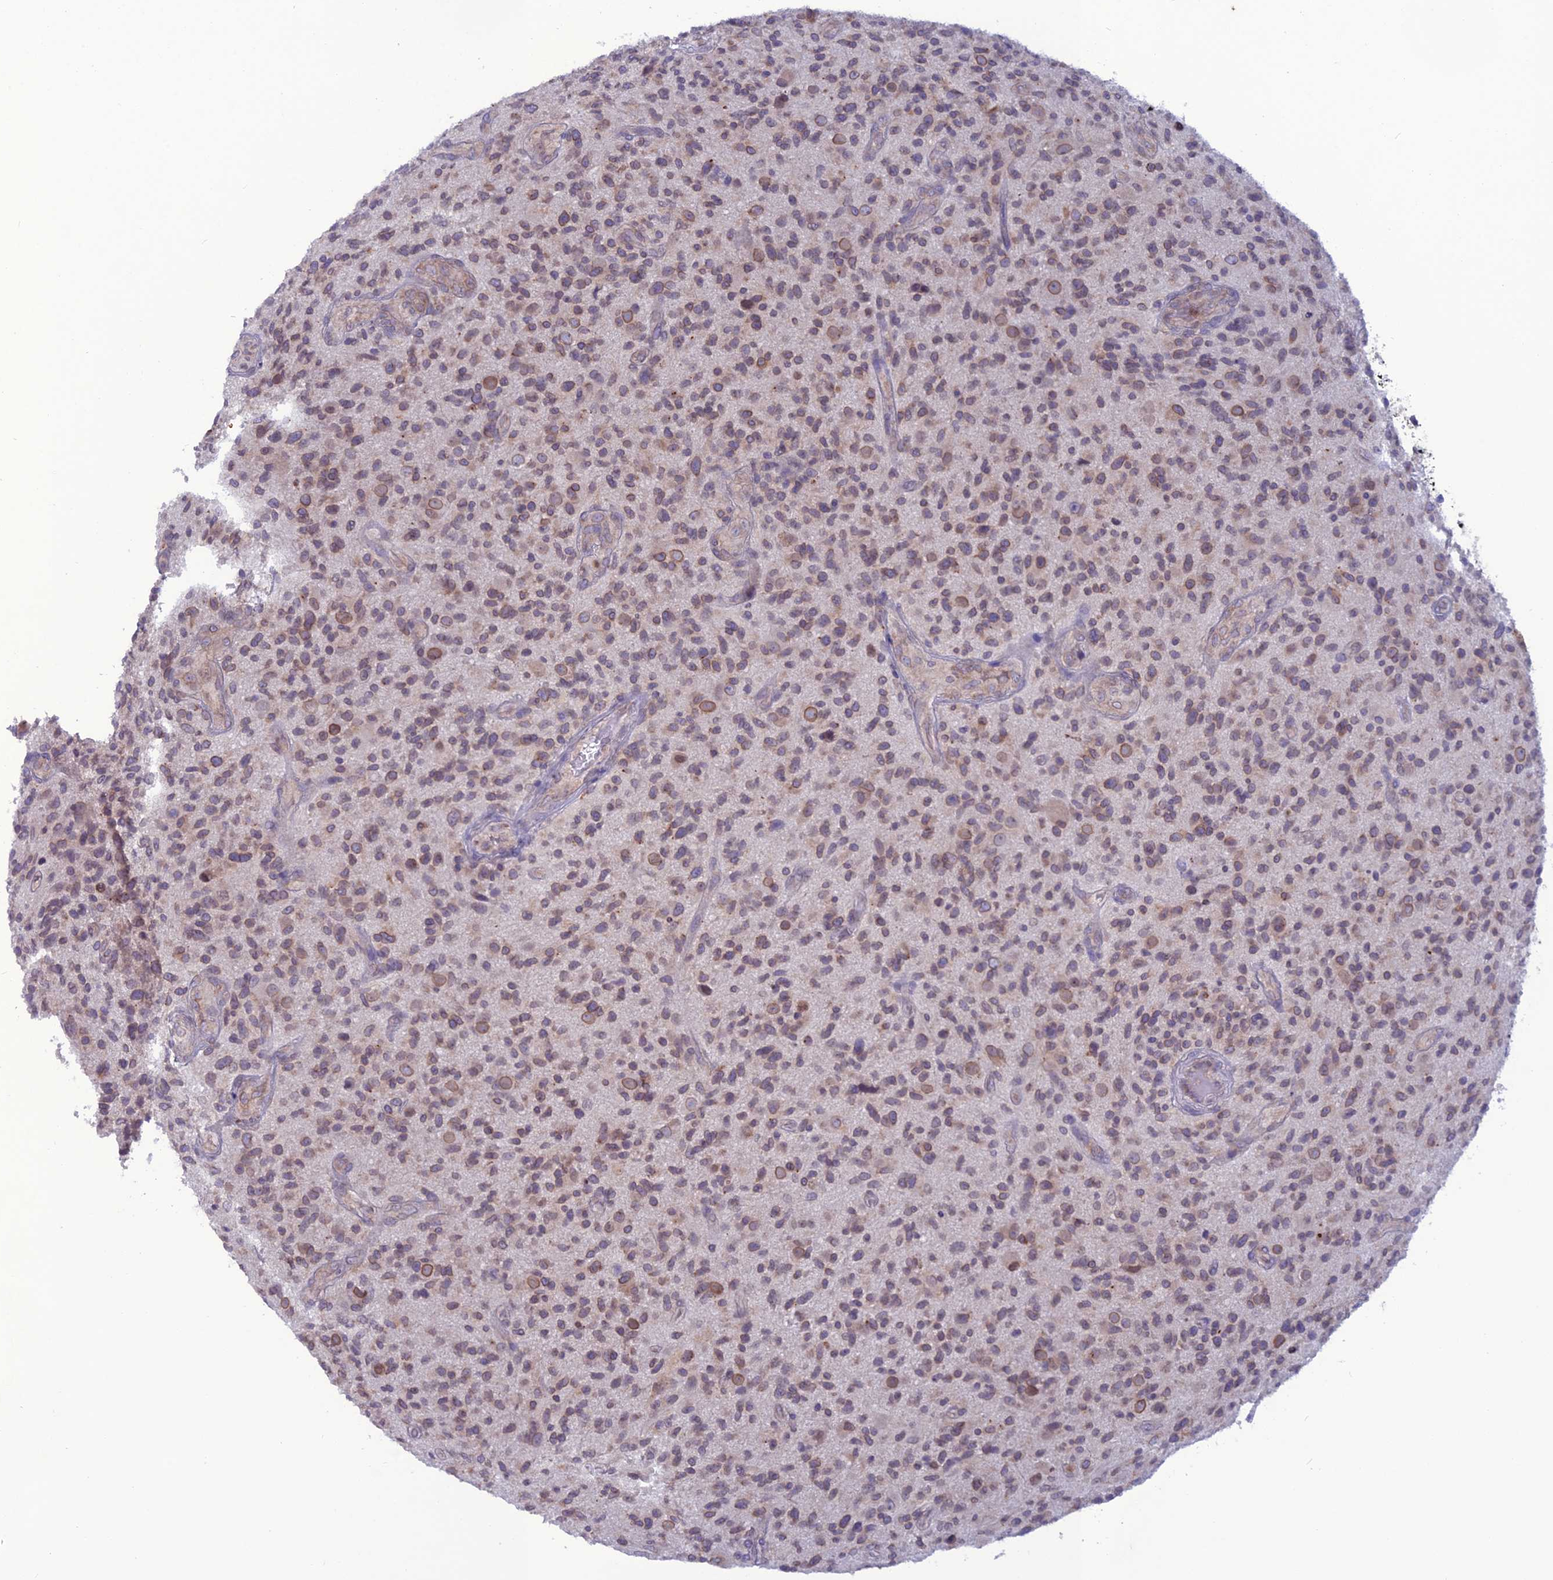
{"staining": {"intensity": "moderate", "quantity": "25%-75%", "location": "cytoplasmic/membranous,nuclear"}, "tissue": "glioma", "cell_type": "Tumor cells", "image_type": "cancer", "snomed": [{"axis": "morphology", "description": "Glioma, malignant, High grade"}, {"axis": "topography", "description": "Brain"}], "caption": "Protein staining shows moderate cytoplasmic/membranous and nuclear positivity in approximately 25%-75% of tumor cells in glioma.", "gene": "WDR46", "patient": {"sex": "male", "age": 47}}